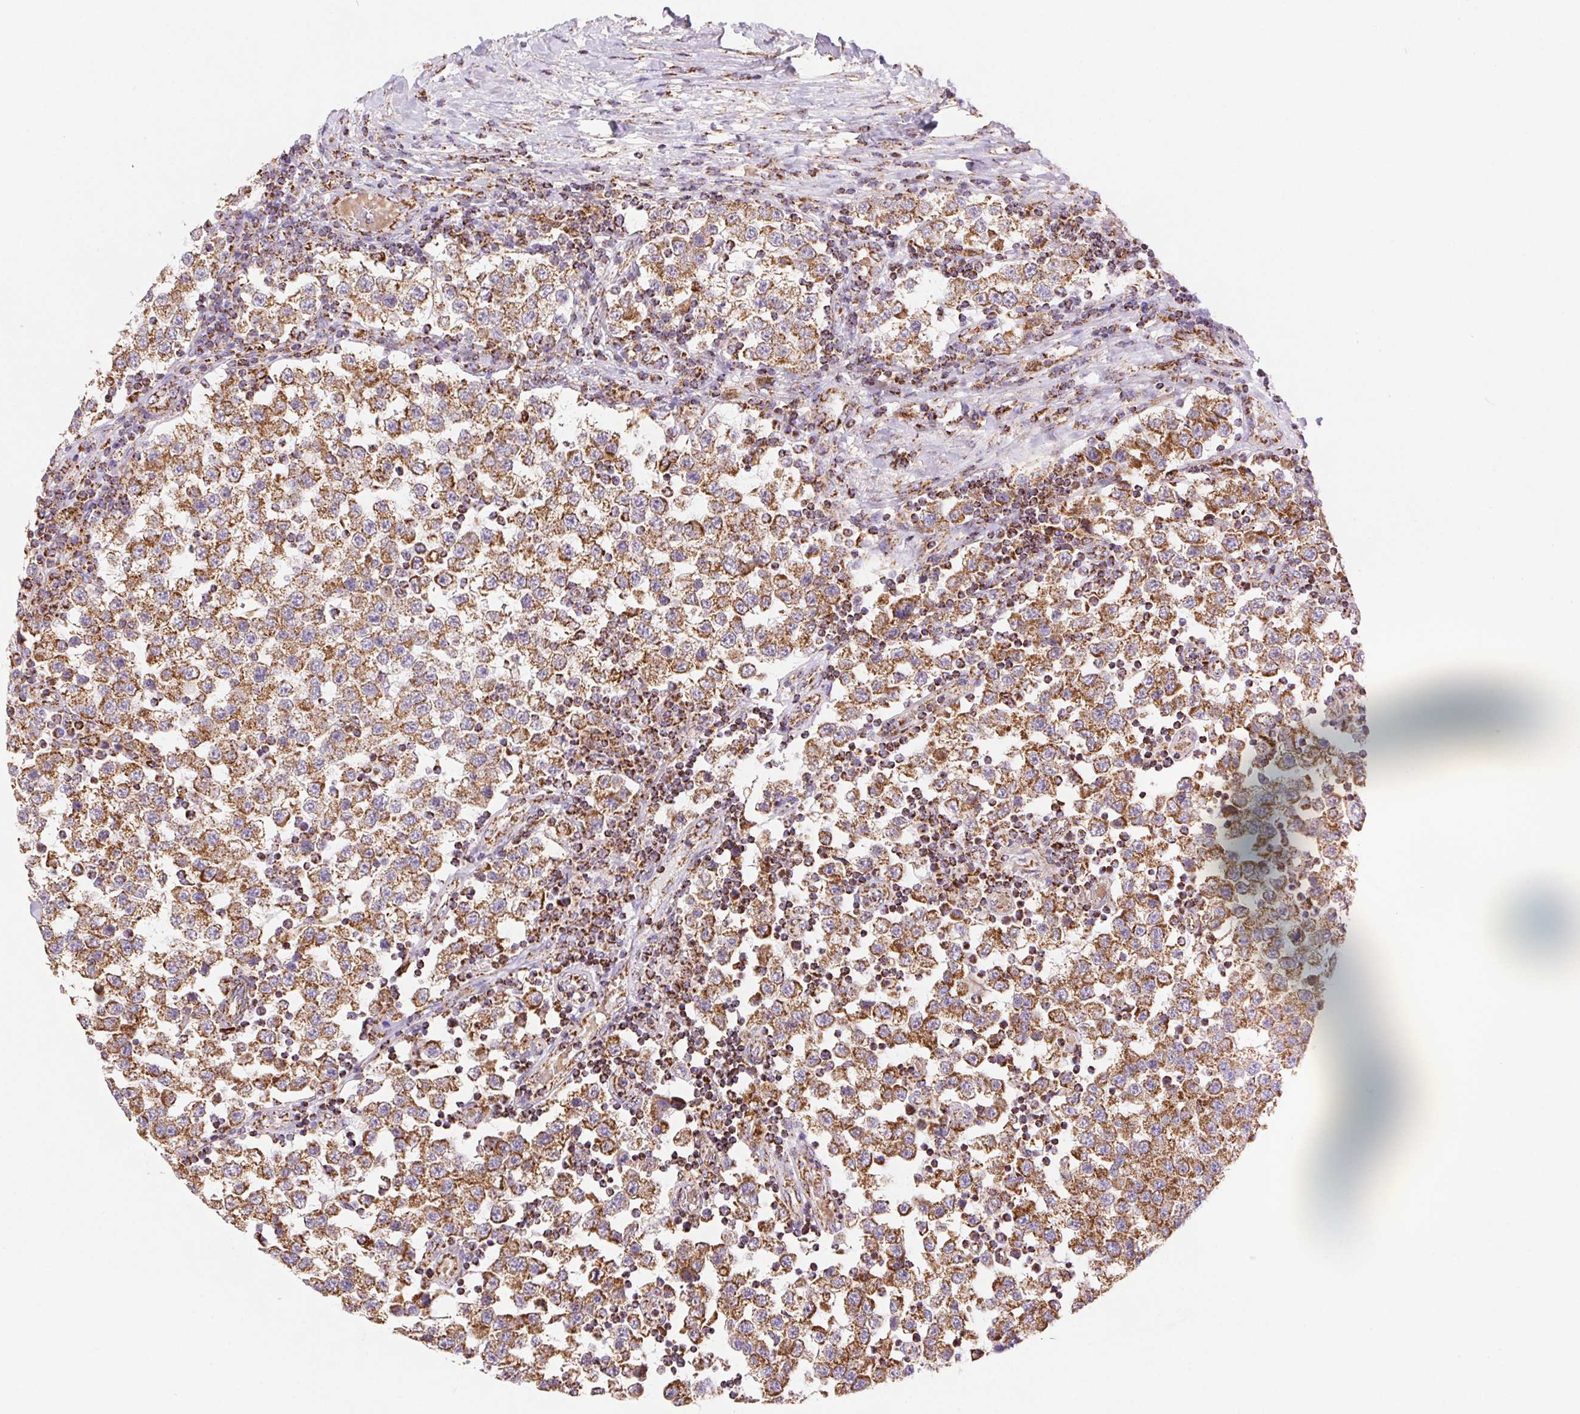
{"staining": {"intensity": "moderate", "quantity": ">75%", "location": "cytoplasmic/membranous"}, "tissue": "testis cancer", "cell_type": "Tumor cells", "image_type": "cancer", "snomed": [{"axis": "morphology", "description": "Seminoma, NOS"}, {"axis": "topography", "description": "Testis"}], "caption": "Testis cancer was stained to show a protein in brown. There is medium levels of moderate cytoplasmic/membranous expression in about >75% of tumor cells.", "gene": "NIPSNAP2", "patient": {"sex": "male", "age": 34}}